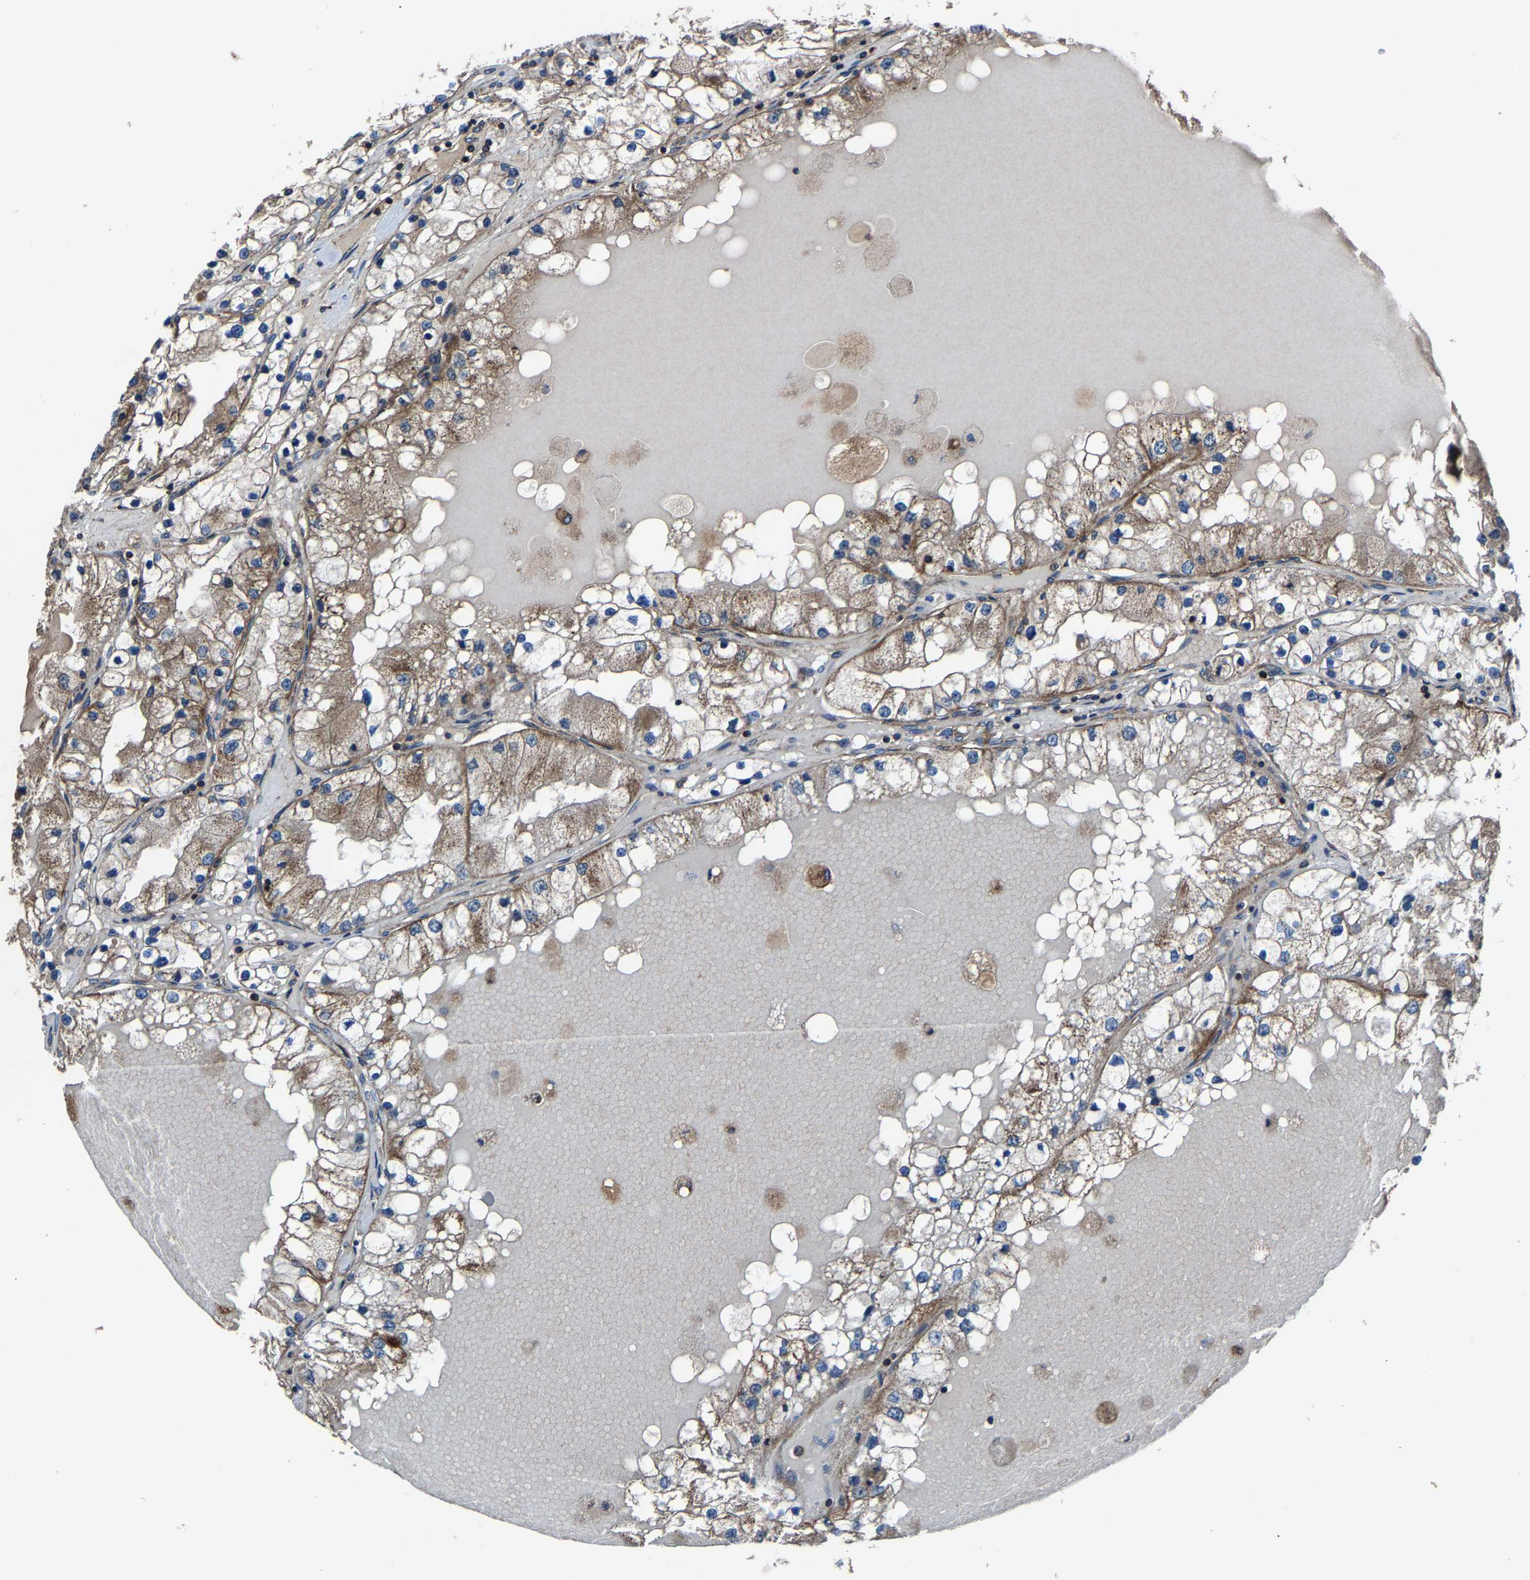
{"staining": {"intensity": "moderate", "quantity": ">75%", "location": "cytoplasmic/membranous"}, "tissue": "renal cancer", "cell_type": "Tumor cells", "image_type": "cancer", "snomed": [{"axis": "morphology", "description": "Adenocarcinoma, NOS"}, {"axis": "topography", "description": "Kidney"}], "caption": "Protein expression analysis of human renal adenocarcinoma reveals moderate cytoplasmic/membranous staining in about >75% of tumor cells.", "gene": "KIAA1958", "patient": {"sex": "male", "age": 68}}